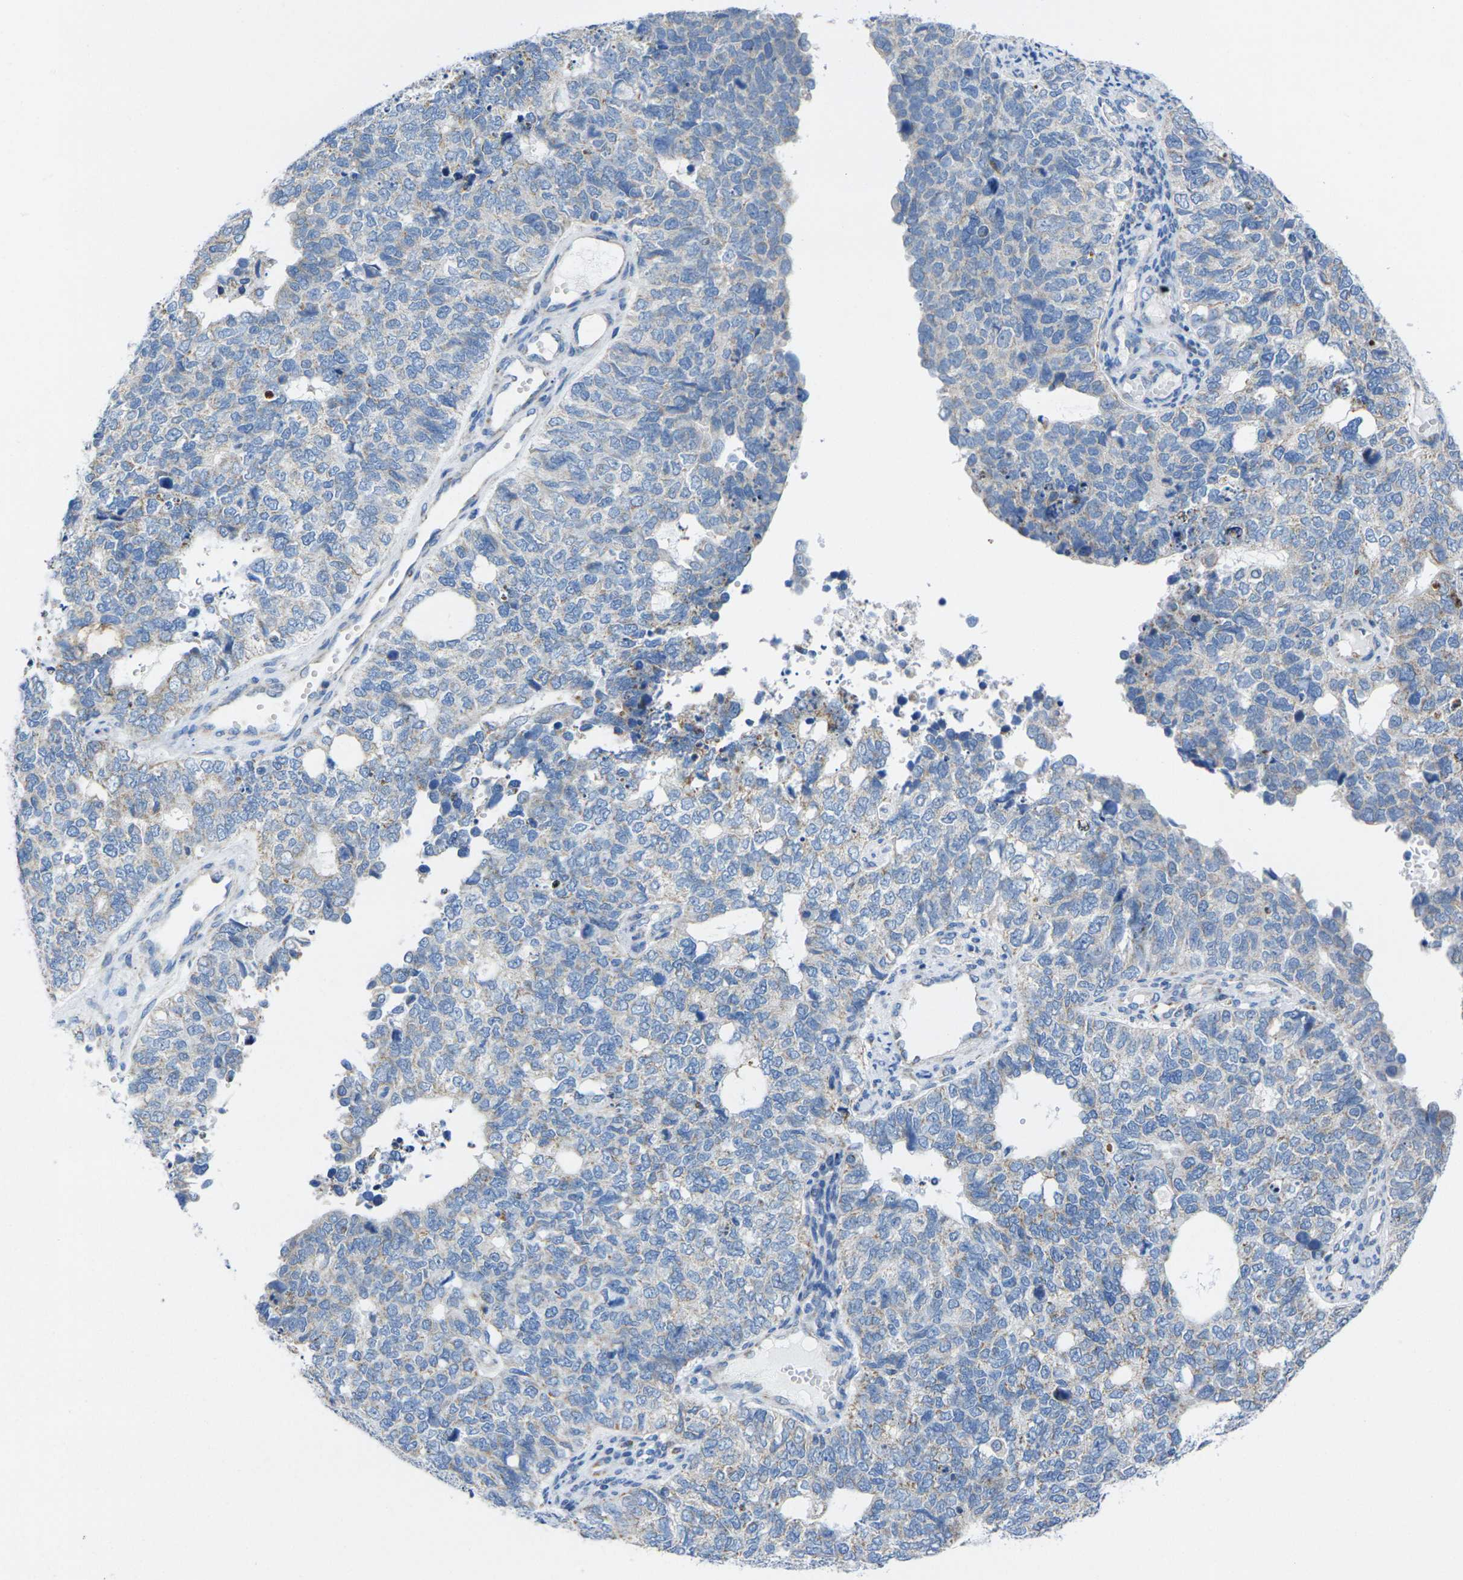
{"staining": {"intensity": "weak", "quantity": "<25%", "location": "cytoplasmic/membranous"}, "tissue": "cervical cancer", "cell_type": "Tumor cells", "image_type": "cancer", "snomed": [{"axis": "morphology", "description": "Squamous cell carcinoma, NOS"}, {"axis": "topography", "description": "Cervix"}], "caption": "Human cervical cancer (squamous cell carcinoma) stained for a protein using IHC demonstrates no expression in tumor cells.", "gene": "TMEM204", "patient": {"sex": "female", "age": 63}}